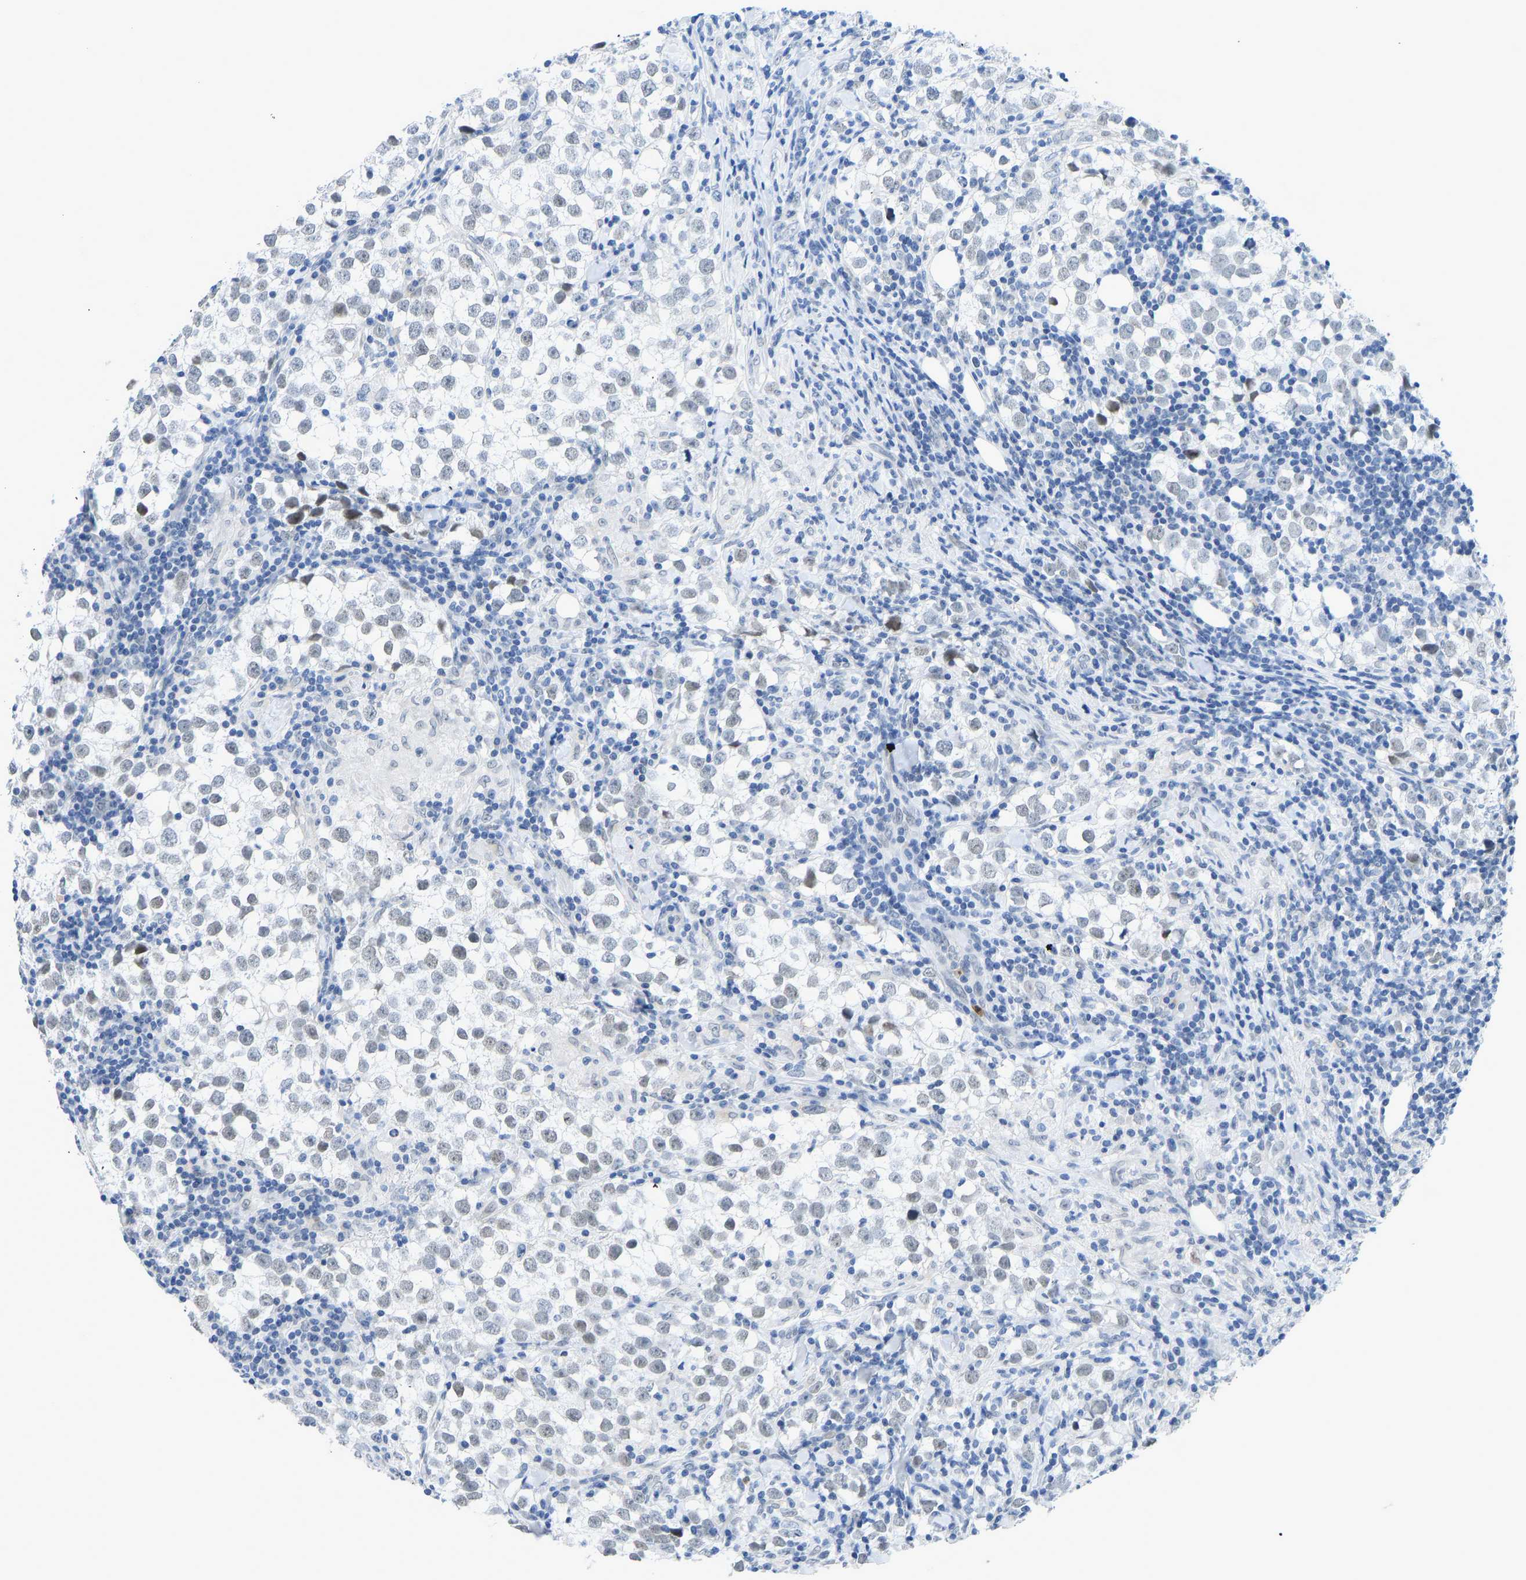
{"staining": {"intensity": "negative", "quantity": "none", "location": "none"}, "tissue": "testis cancer", "cell_type": "Tumor cells", "image_type": "cancer", "snomed": [{"axis": "morphology", "description": "Seminoma, NOS"}, {"axis": "morphology", "description": "Carcinoma, Embryonal, NOS"}, {"axis": "topography", "description": "Testis"}], "caption": "Immunohistochemical staining of human testis embryonal carcinoma exhibits no significant expression in tumor cells.", "gene": "TXNDC2", "patient": {"sex": "male", "age": 36}}